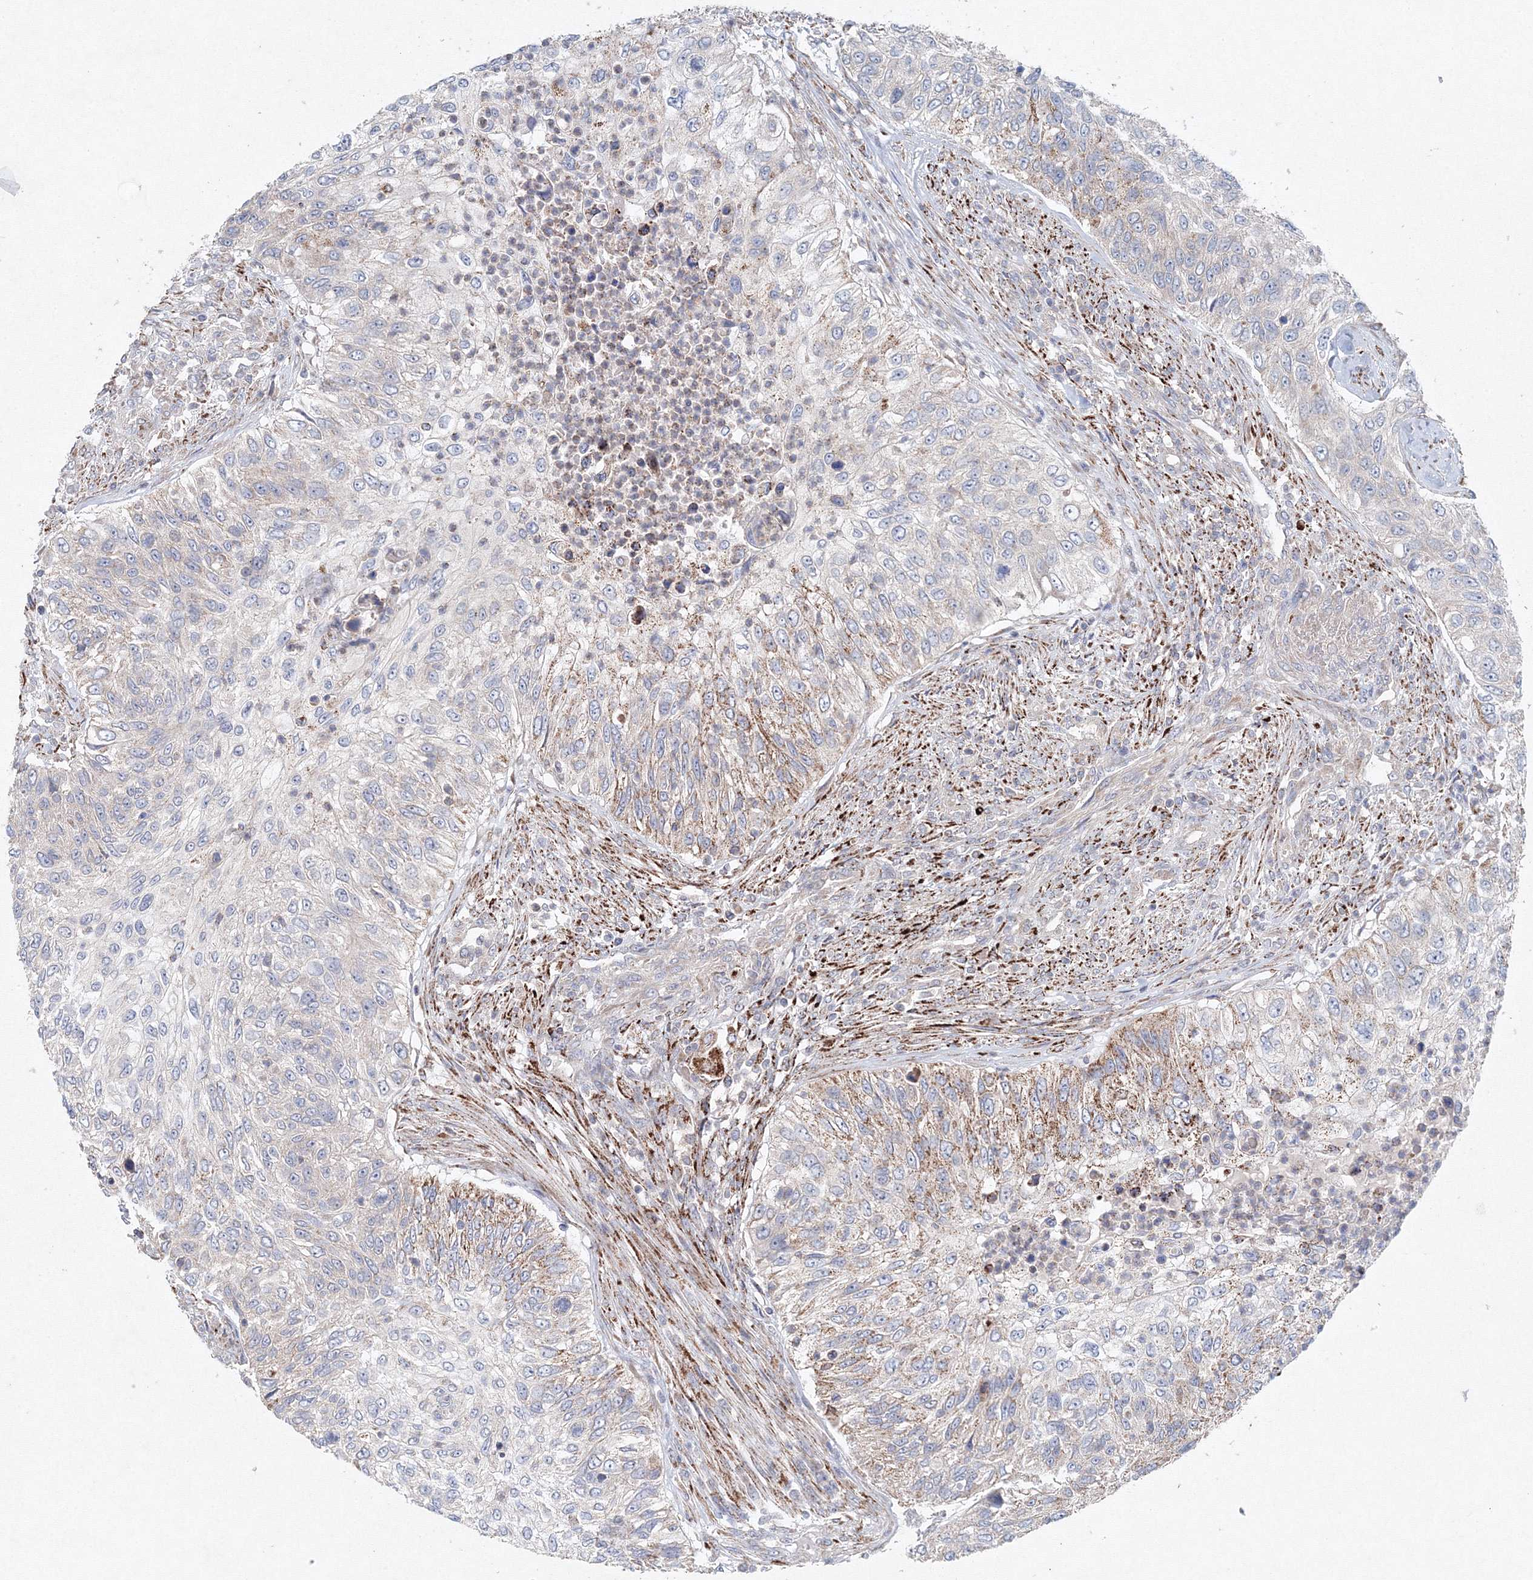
{"staining": {"intensity": "moderate", "quantity": "<25%", "location": "cytoplasmic/membranous"}, "tissue": "urothelial cancer", "cell_type": "Tumor cells", "image_type": "cancer", "snomed": [{"axis": "morphology", "description": "Urothelial carcinoma, High grade"}, {"axis": "topography", "description": "Urinary bladder"}], "caption": "IHC photomicrograph of neoplastic tissue: human urothelial cancer stained using immunohistochemistry exhibits low levels of moderate protein expression localized specifically in the cytoplasmic/membranous of tumor cells, appearing as a cytoplasmic/membranous brown color.", "gene": "WDR49", "patient": {"sex": "female", "age": 60}}